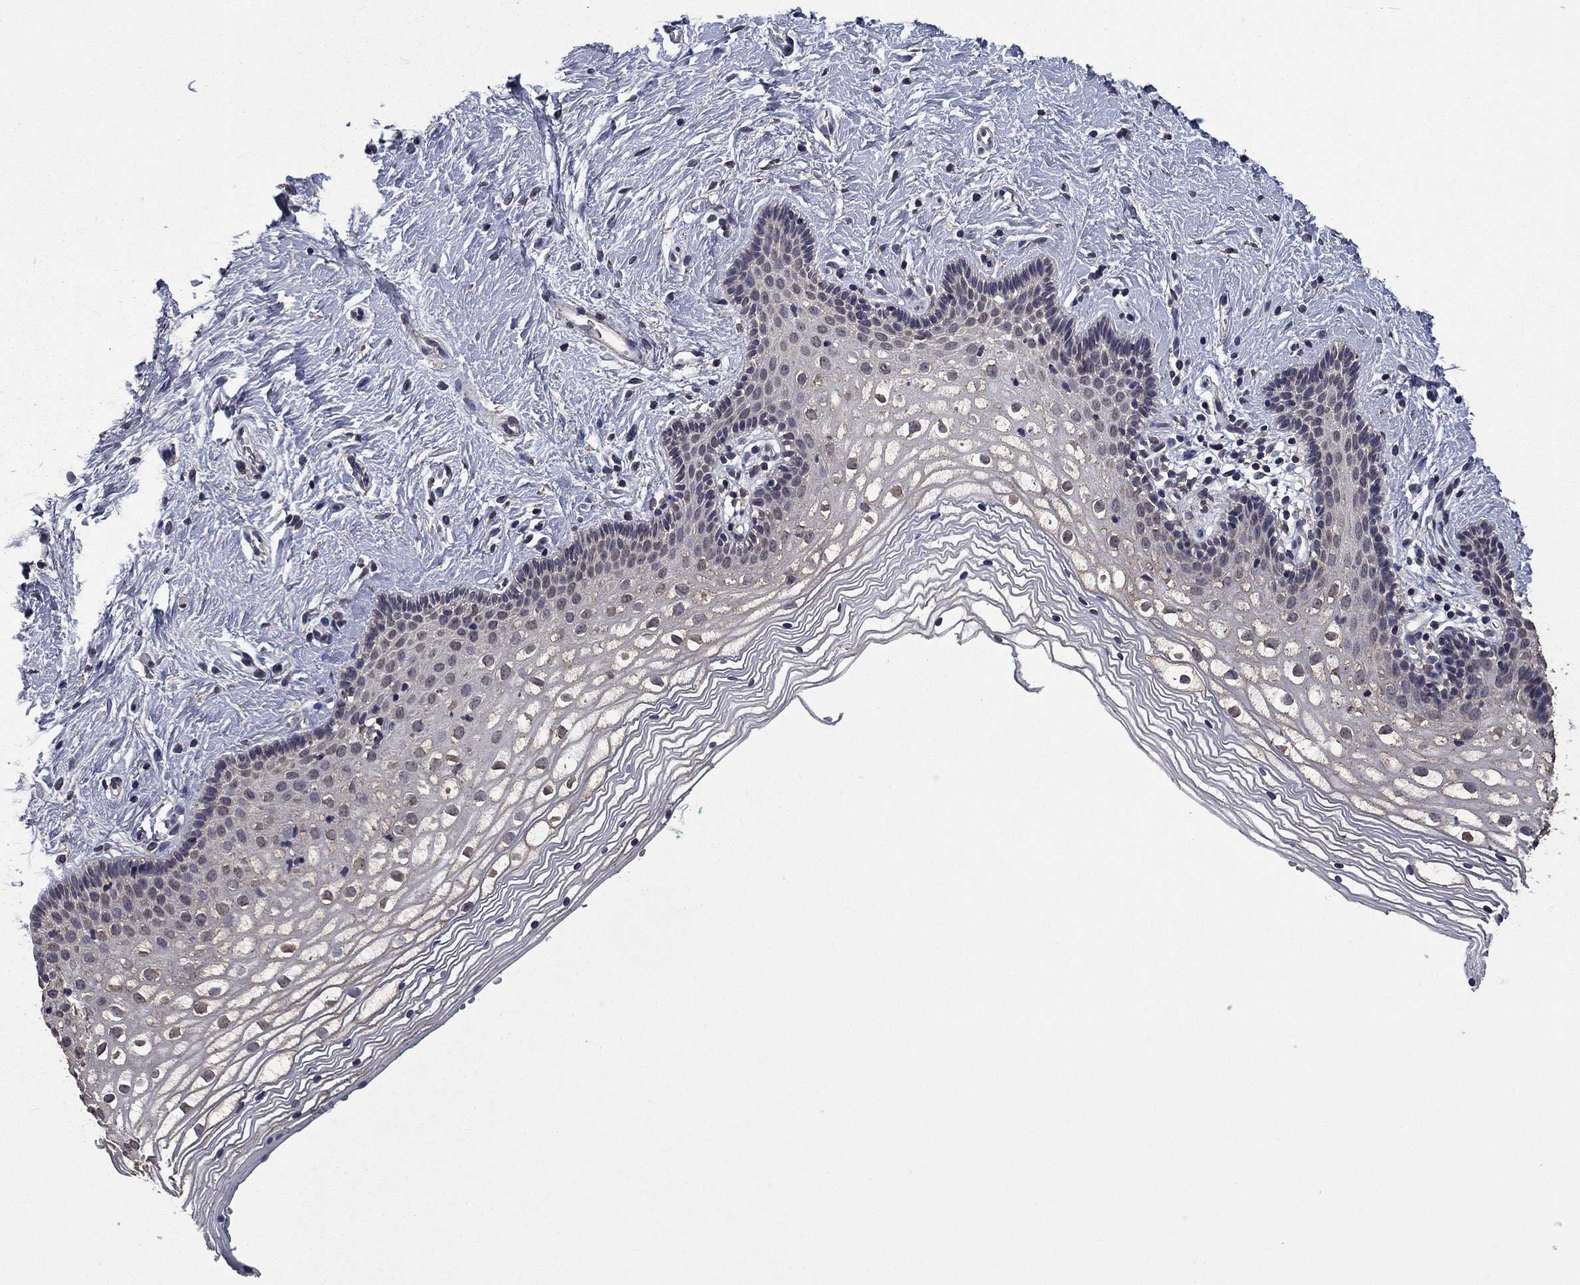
{"staining": {"intensity": "negative", "quantity": "none", "location": "none"}, "tissue": "vagina", "cell_type": "Squamous epithelial cells", "image_type": "normal", "snomed": [{"axis": "morphology", "description": "Normal tissue, NOS"}, {"axis": "topography", "description": "Vagina"}], "caption": "An image of human vagina is negative for staining in squamous epithelial cells. (Stains: DAB (3,3'-diaminobenzidine) IHC with hematoxylin counter stain, Microscopy: brightfield microscopy at high magnification).", "gene": "MFAP3L", "patient": {"sex": "female", "age": 36}}